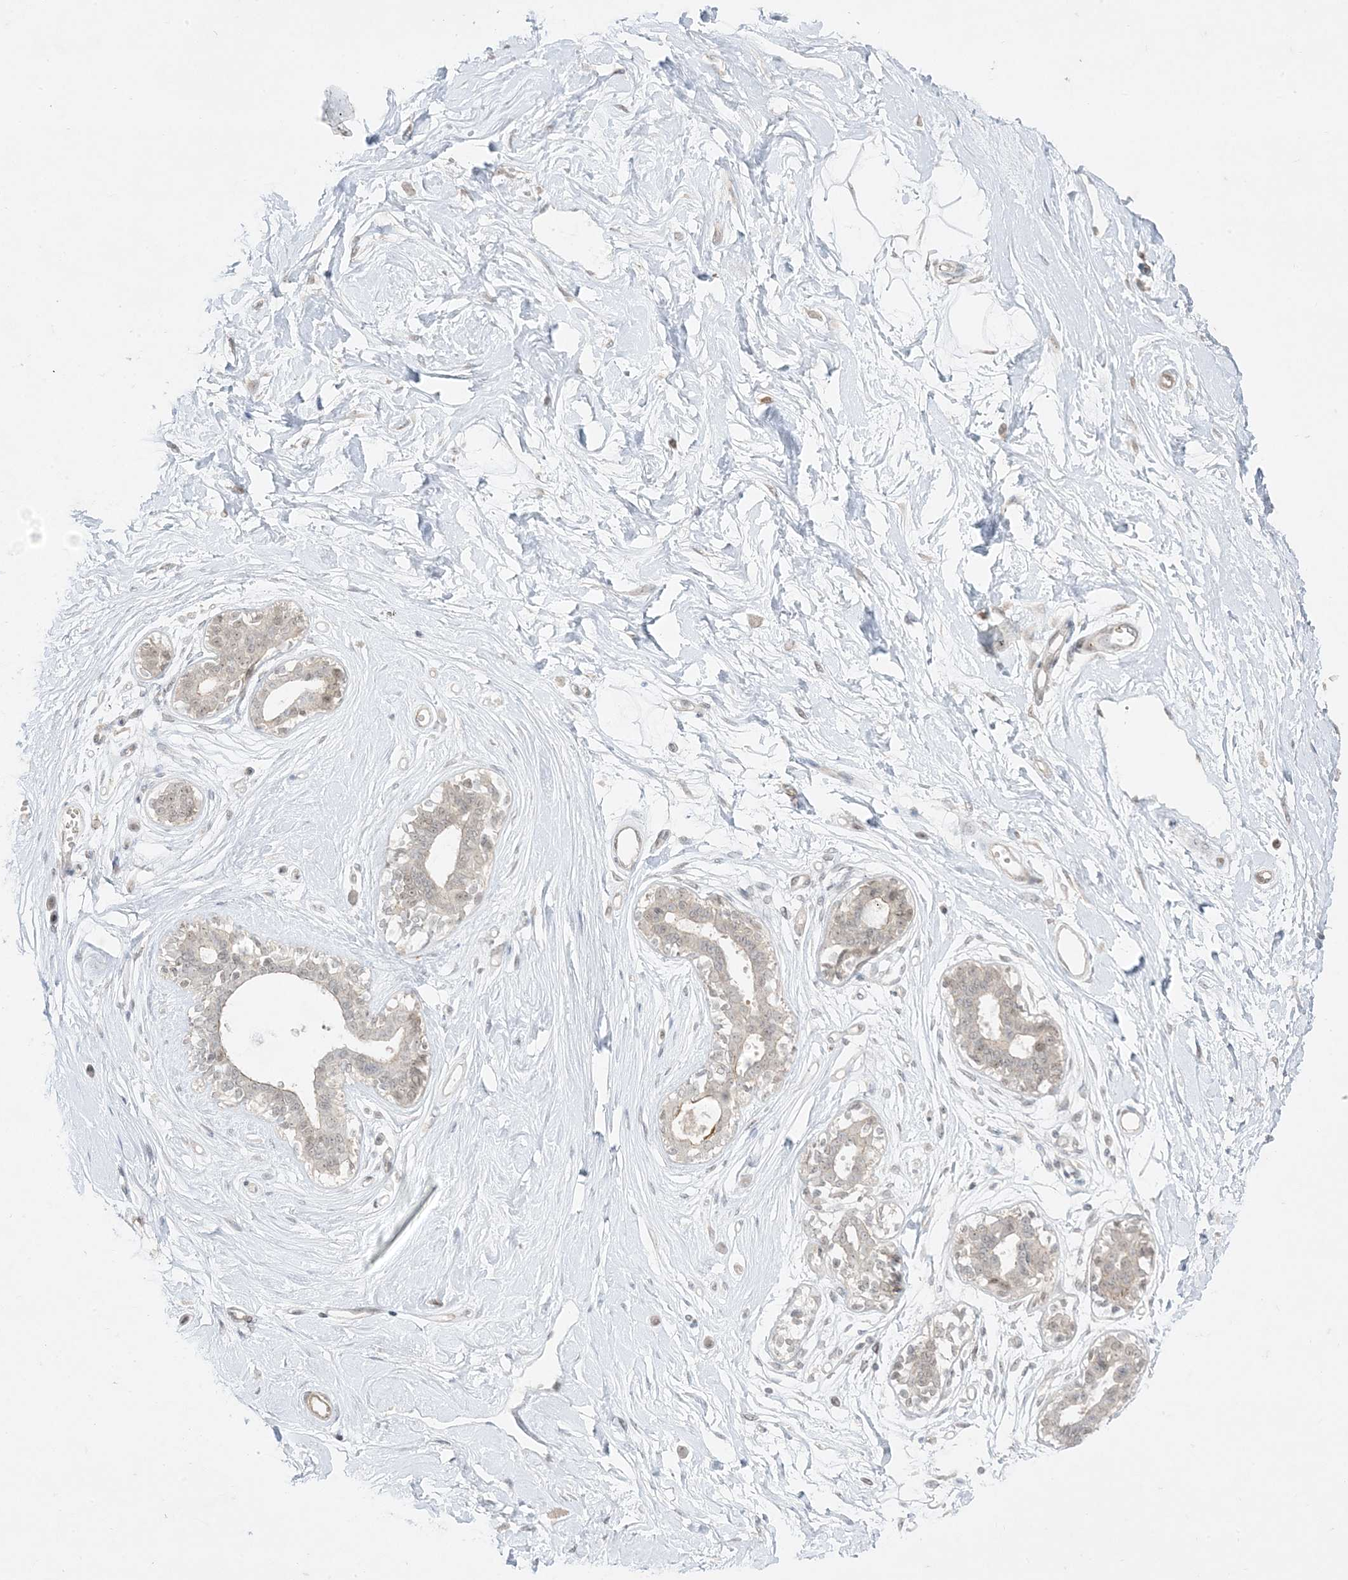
{"staining": {"intensity": "negative", "quantity": "none", "location": "none"}, "tissue": "breast", "cell_type": "Adipocytes", "image_type": "normal", "snomed": [{"axis": "morphology", "description": "Normal tissue, NOS"}, {"axis": "topography", "description": "Breast"}], "caption": "High power microscopy histopathology image of an immunohistochemistry photomicrograph of unremarkable breast, revealing no significant staining in adipocytes.", "gene": "PTK6", "patient": {"sex": "female", "age": 45}}